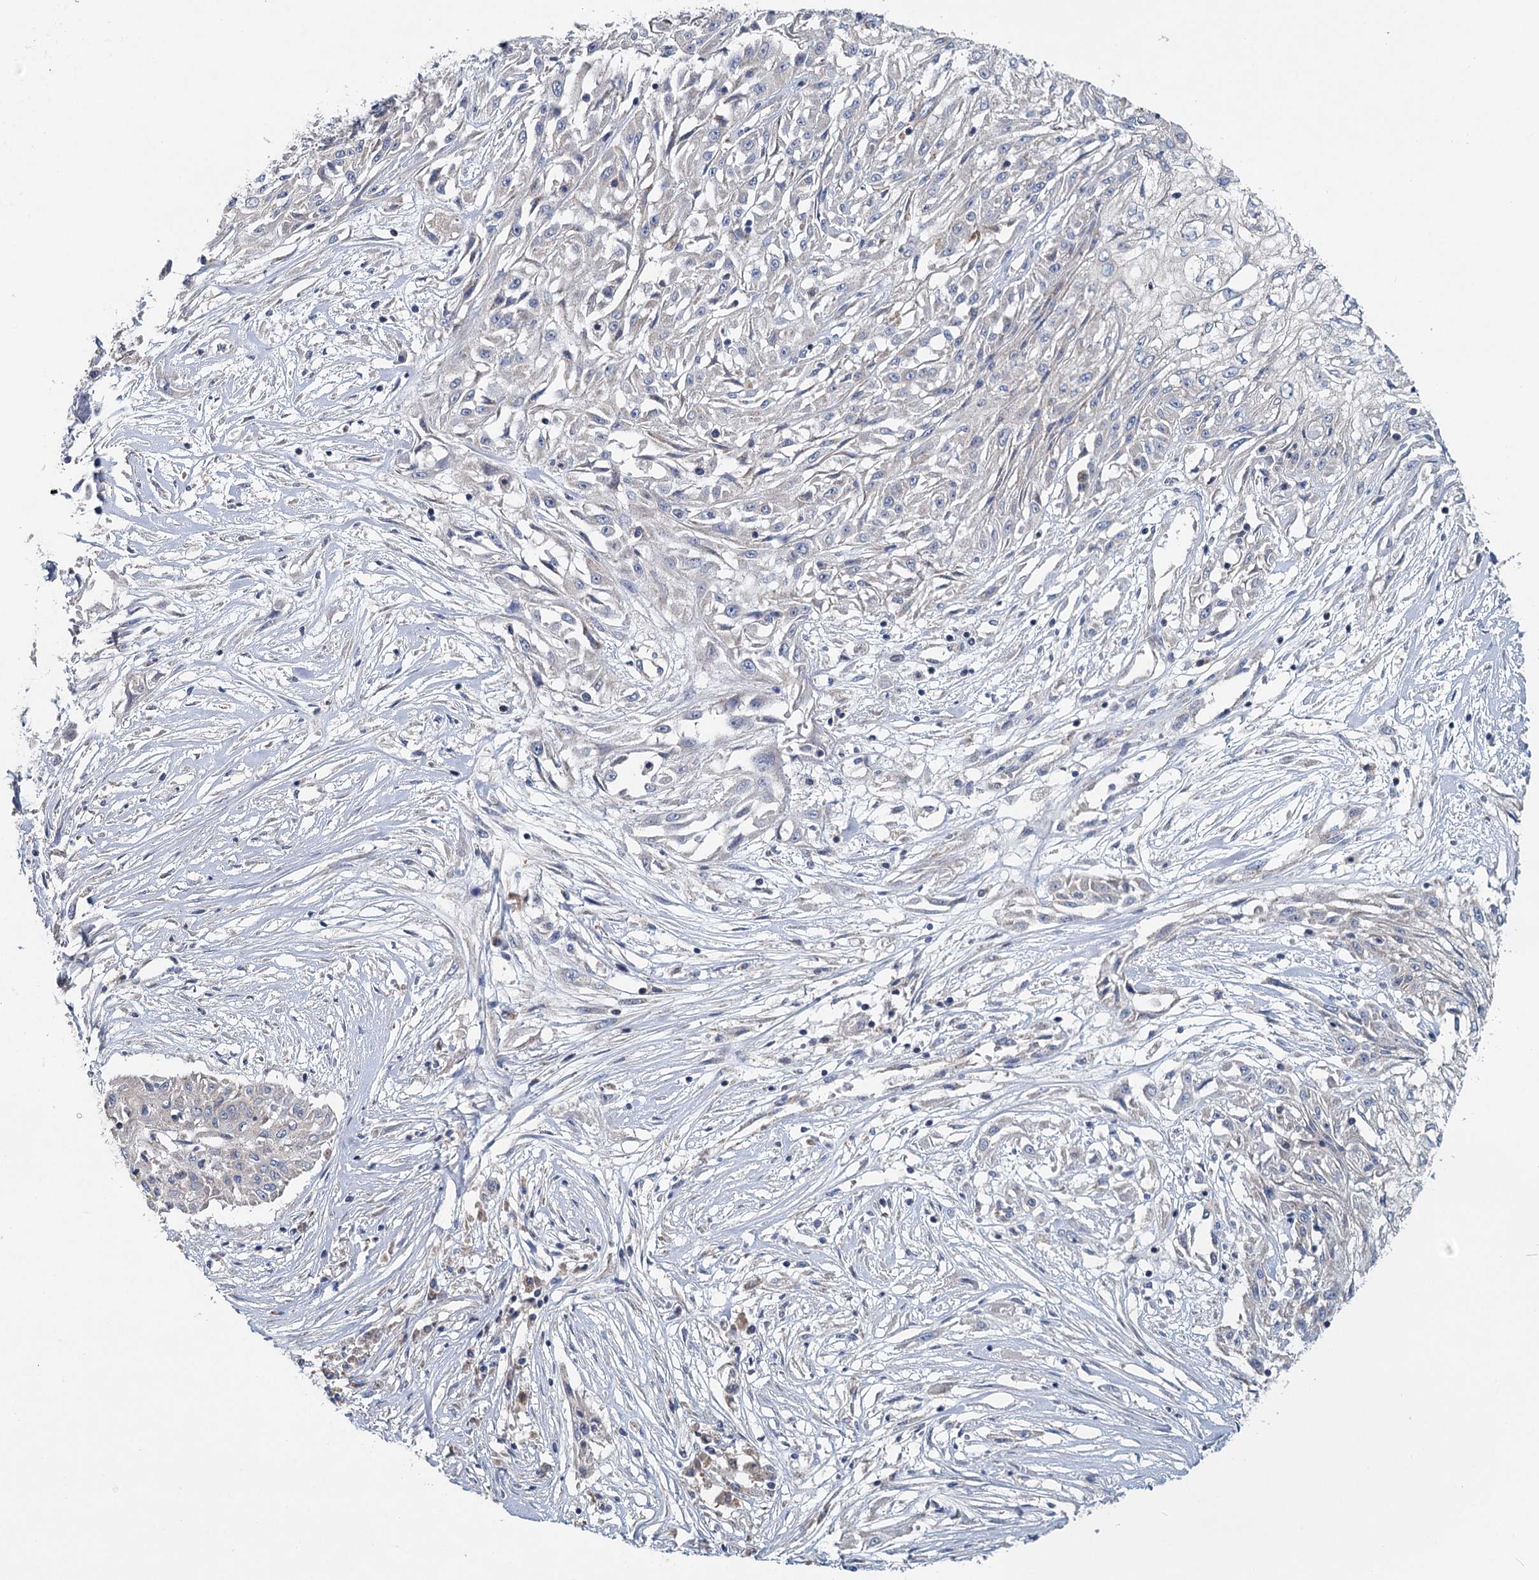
{"staining": {"intensity": "negative", "quantity": "none", "location": "none"}, "tissue": "skin cancer", "cell_type": "Tumor cells", "image_type": "cancer", "snomed": [{"axis": "morphology", "description": "Squamous cell carcinoma, NOS"}, {"axis": "morphology", "description": "Squamous cell carcinoma, metastatic, NOS"}, {"axis": "topography", "description": "Skin"}, {"axis": "topography", "description": "Lymph node"}], "caption": "A photomicrograph of skin cancer (squamous cell carcinoma) stained for a protein reveals no brown staining in tumor cells.", "gene": "ANKRD16", "patient": {"sex": "male", "age": 75}}